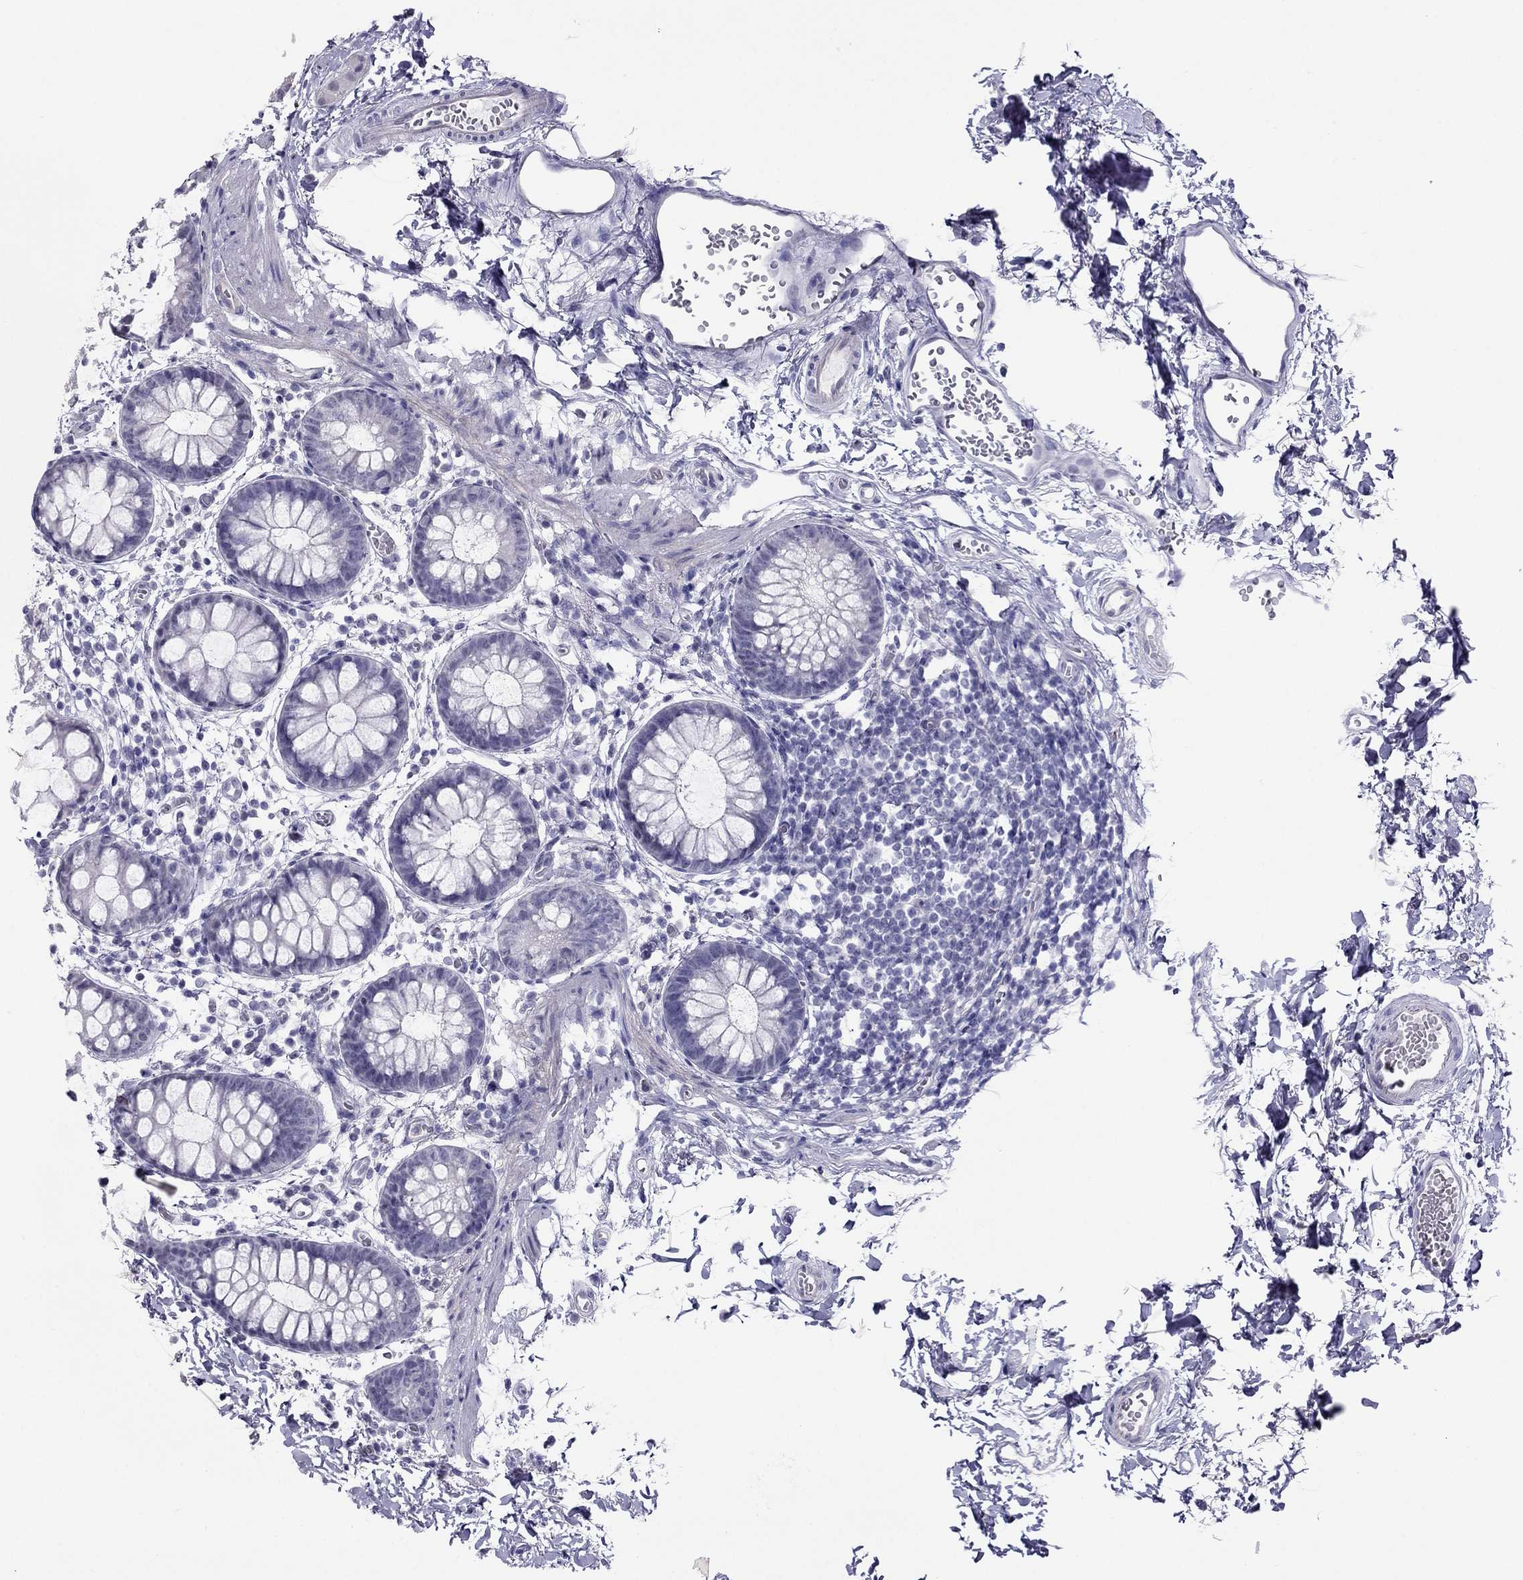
{"staining": {"intensity": "negative", "quantity": "none", "location": "none"}, "tissue": "rectum", "cell_type": "Glandular cells", "image_type": "normal", "snomed": [{"axis": "morphology", "description": "Normal tissue, NOS"}, {"axis": "topography", "description": "Rectum"}], "caption": "The immunohistochemistry histopathology image has no significant staining in glandular cells of rectum. (Brightfield microscopy of DAB immunohistochemistry (IHC) at high magnification).", "gene": "CROCC2", "patient": {"sex": "male", "age": 57}}